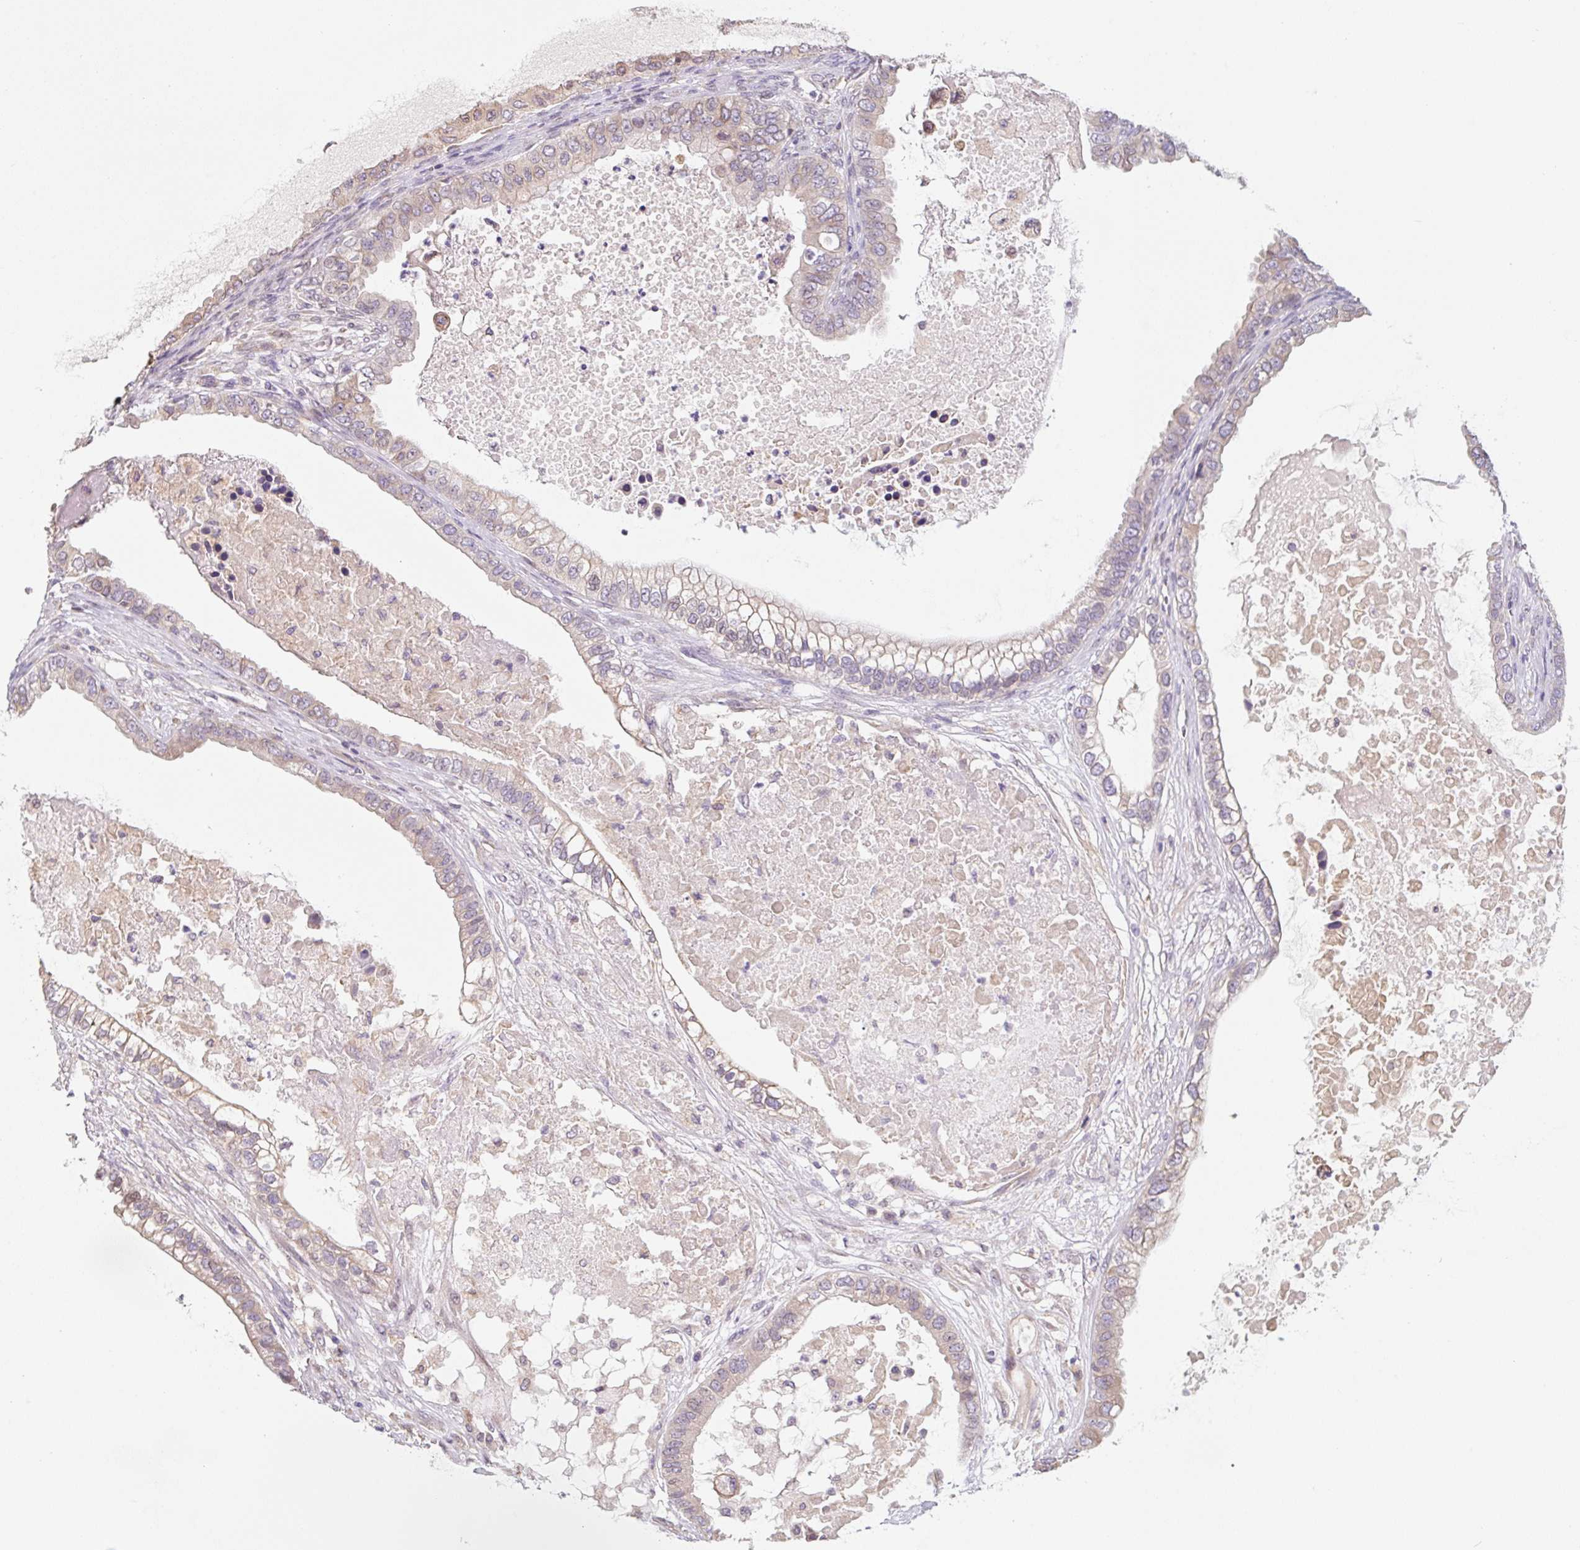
{"staining": {"intensity": "moderate", "quantity": "<25%", "location": "cytoplasmic/membranous"}, "tissue": "ovarian cancer", "cell_type": "Tumor cells", "image_type": "cancer", "snomed": [{"axis": "morphology", "description": "Cystadenocarcinoma, mucinous, NOS"}, {"axis": "topography", "description": "Ovary"}], "caption": "Immunohistochemistry (DAB (3,3'-diaminobenzidine)) staining of human ovarian cancer (mucinous cystadenocarcinoma) displays moderate cytoplasmic/membranous protein expression in about <25% of tumor cells.", "gene": "ASRGL1", "patient": {"sex": "female", "age": 80}}